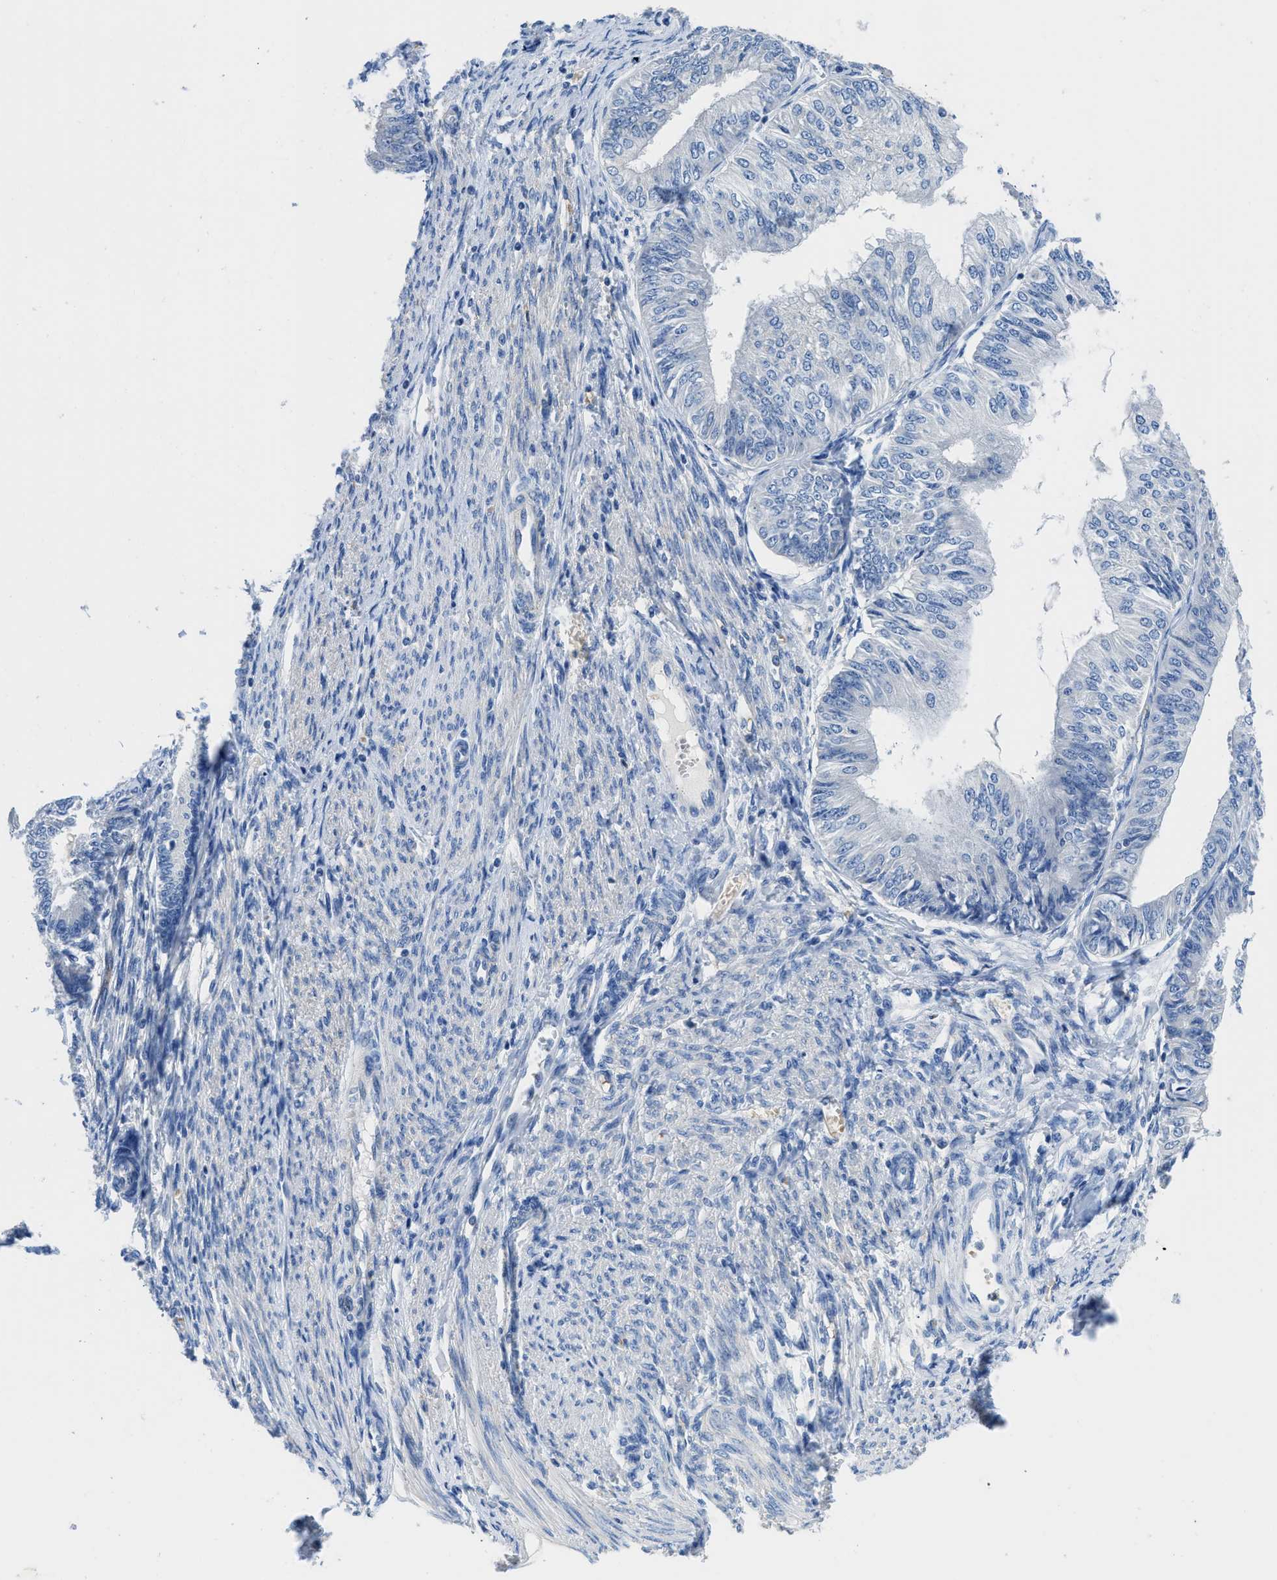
{"staining": {"intensity": "negative", "quantity": "none", "location": "none"}, "tissue": "endometrial cancer", "cell_type": "Tumor cells", "image_type": "cancer", "snomed": [{"axis": "morphology", "description": "Adenocarcinoma, NOS"}, {"axis": "topography", "description": "Endometrium"}], "caption": "Immunohistochemistry of adenocarcinoma (endometrial) demonstrates no staining in tumor cells. The staining was performed using DAB (3,3'-diaminobenzidine) to visualize the protein expression in brown, while the nuclei were stained in blue with hematoxylin (Magnification: 20x).", "gene": "NEB", "patient": {"sex": "female", "age": 58}}